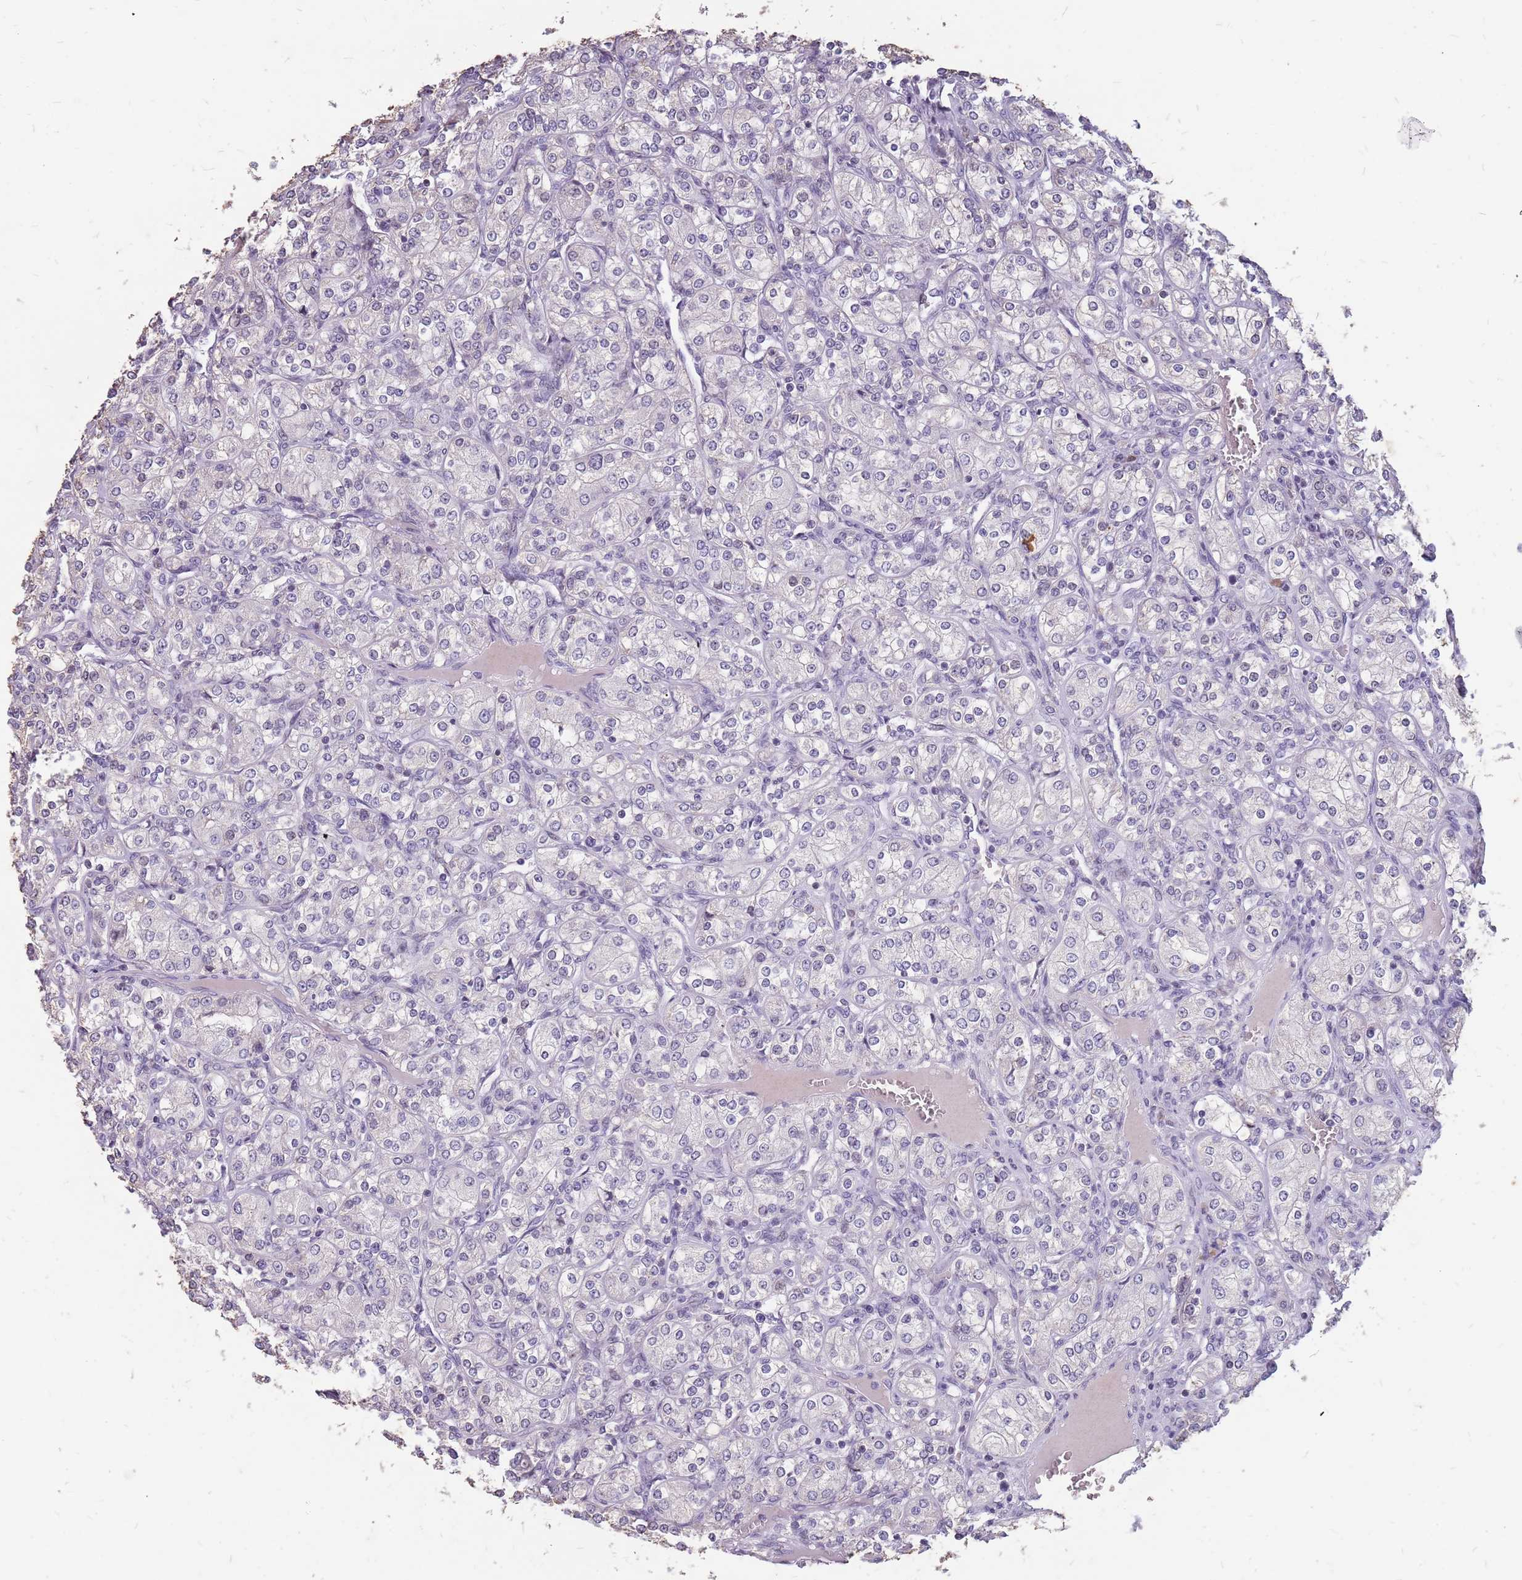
{"staining": {"intensity": "negative", "quantity": "none", "location": "none"}, "tissue": "renal cancer", "cell_type": "Tumor cells", "image_type": "cancer", "snomed": [{"axis": "morphology", "description": "Adenocarcinoma, NOS"}, {"axis": "topography", "description": "Kidney"}], "caption": "DAB immunohistochemical staining of renal cancer (adenocarcinoma) displays no significant expression in tumor cells.", "gene": "NEK6", "patient": {"sex": "male", "age": 77}}